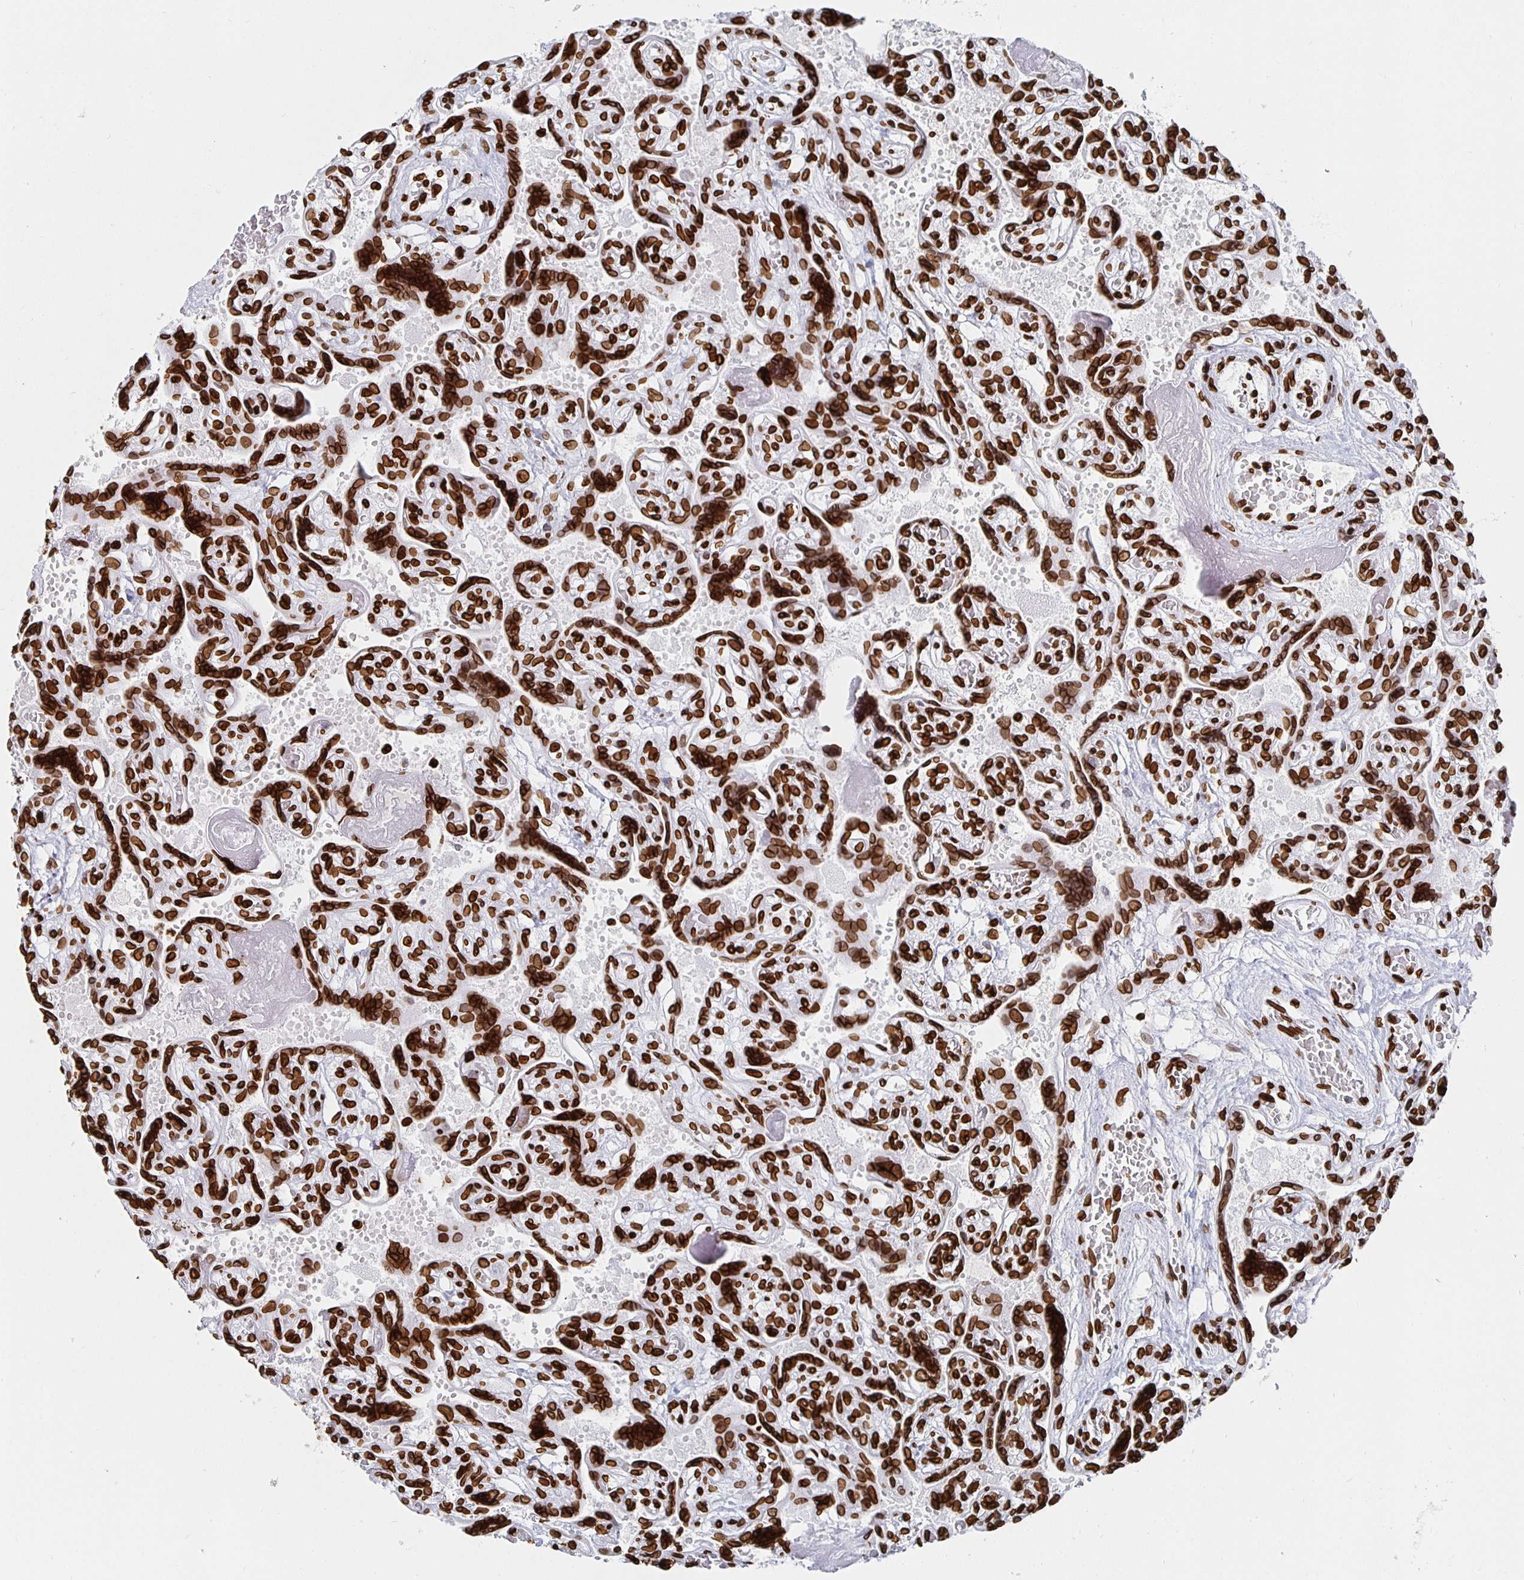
{"staining": {"intensity": "strong", "quantity": ">75%", "location": "cytoplasmic/membranous,nuclear"}, "tissue": "placenta", "cell_type": "Decidual cells", "image_type": "normal", "snomed": [{"axis": "morphology", "description": "Normal tissue, NOS"}, {"axis": "topography", "description": "Placenta"}], "caption": "High-power microscopy captured an immunohistochemistry (IHC) histopathology image of benign placenta, revealing strong cytoplasmic/membranous,nuclear expression in approximately >75% of decidual cells.", "gene": "LMNB1", "patient": {"sex": "female", "age": 32}}